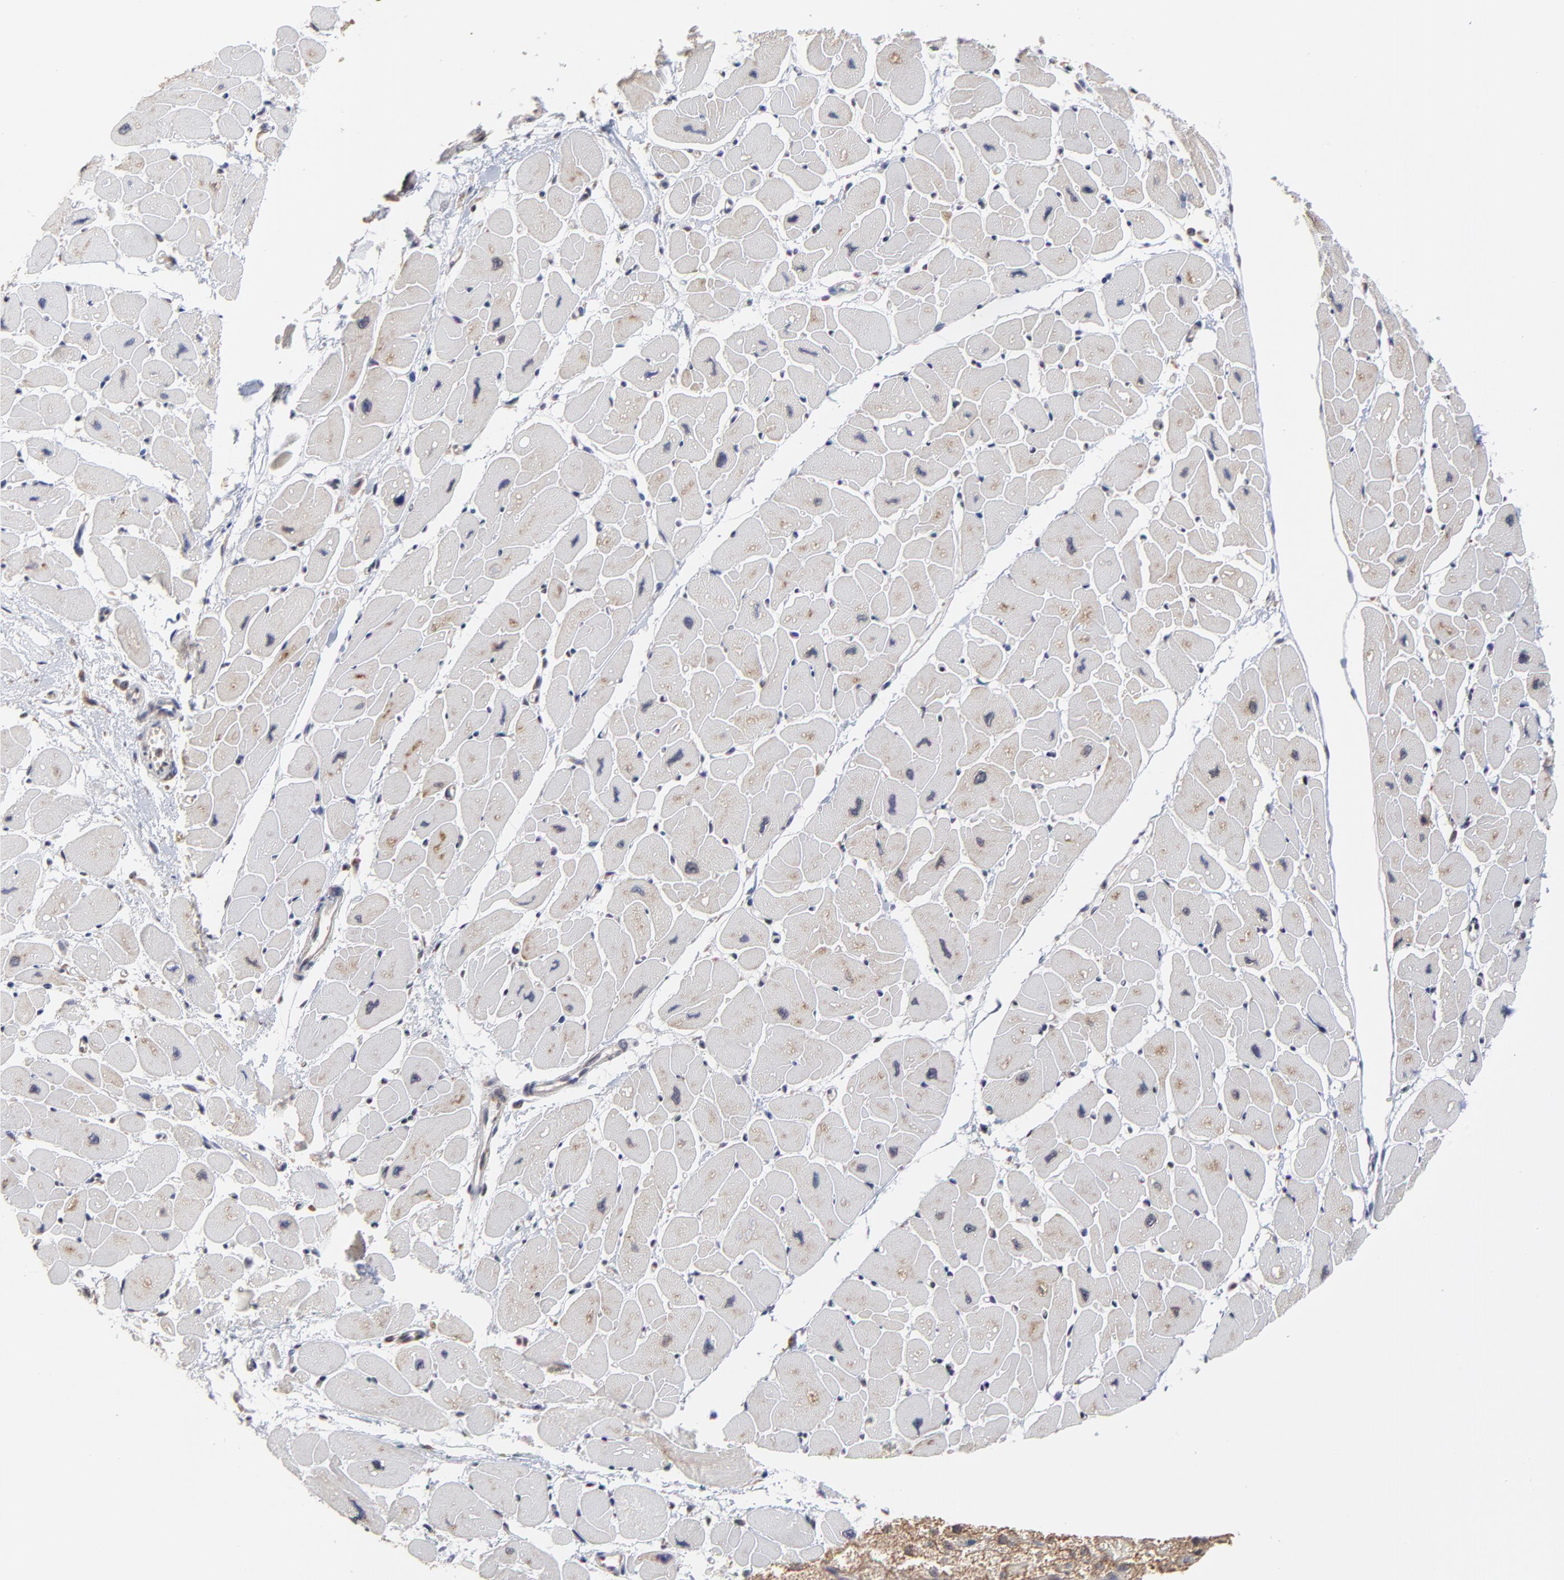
{"staining": {"intensity": "weak", "quantity": "<25%", "location": "cytoplasmic/membranous"}, "tissue": "heart muscle", "cell_type": "Cardiomyocytes", "image_type": "normal", "snomed": [{"axis": "morphology", "description": "Normal tissue, NOS"}, {"axis": "topography", "description": "Heart"}], "caption": "Cardiomyocytes are negative for brown protein staining in unremarkable heart muscle. The staining was performed using DAB (3,3'-diaminobenzidine) to visualize the protein expression in brown, while the nuclei were stained in blue with hematoxylin (Magnification: 20x).", "gene": "CCT2", "patient": {"sex": "female", "age": 54}}